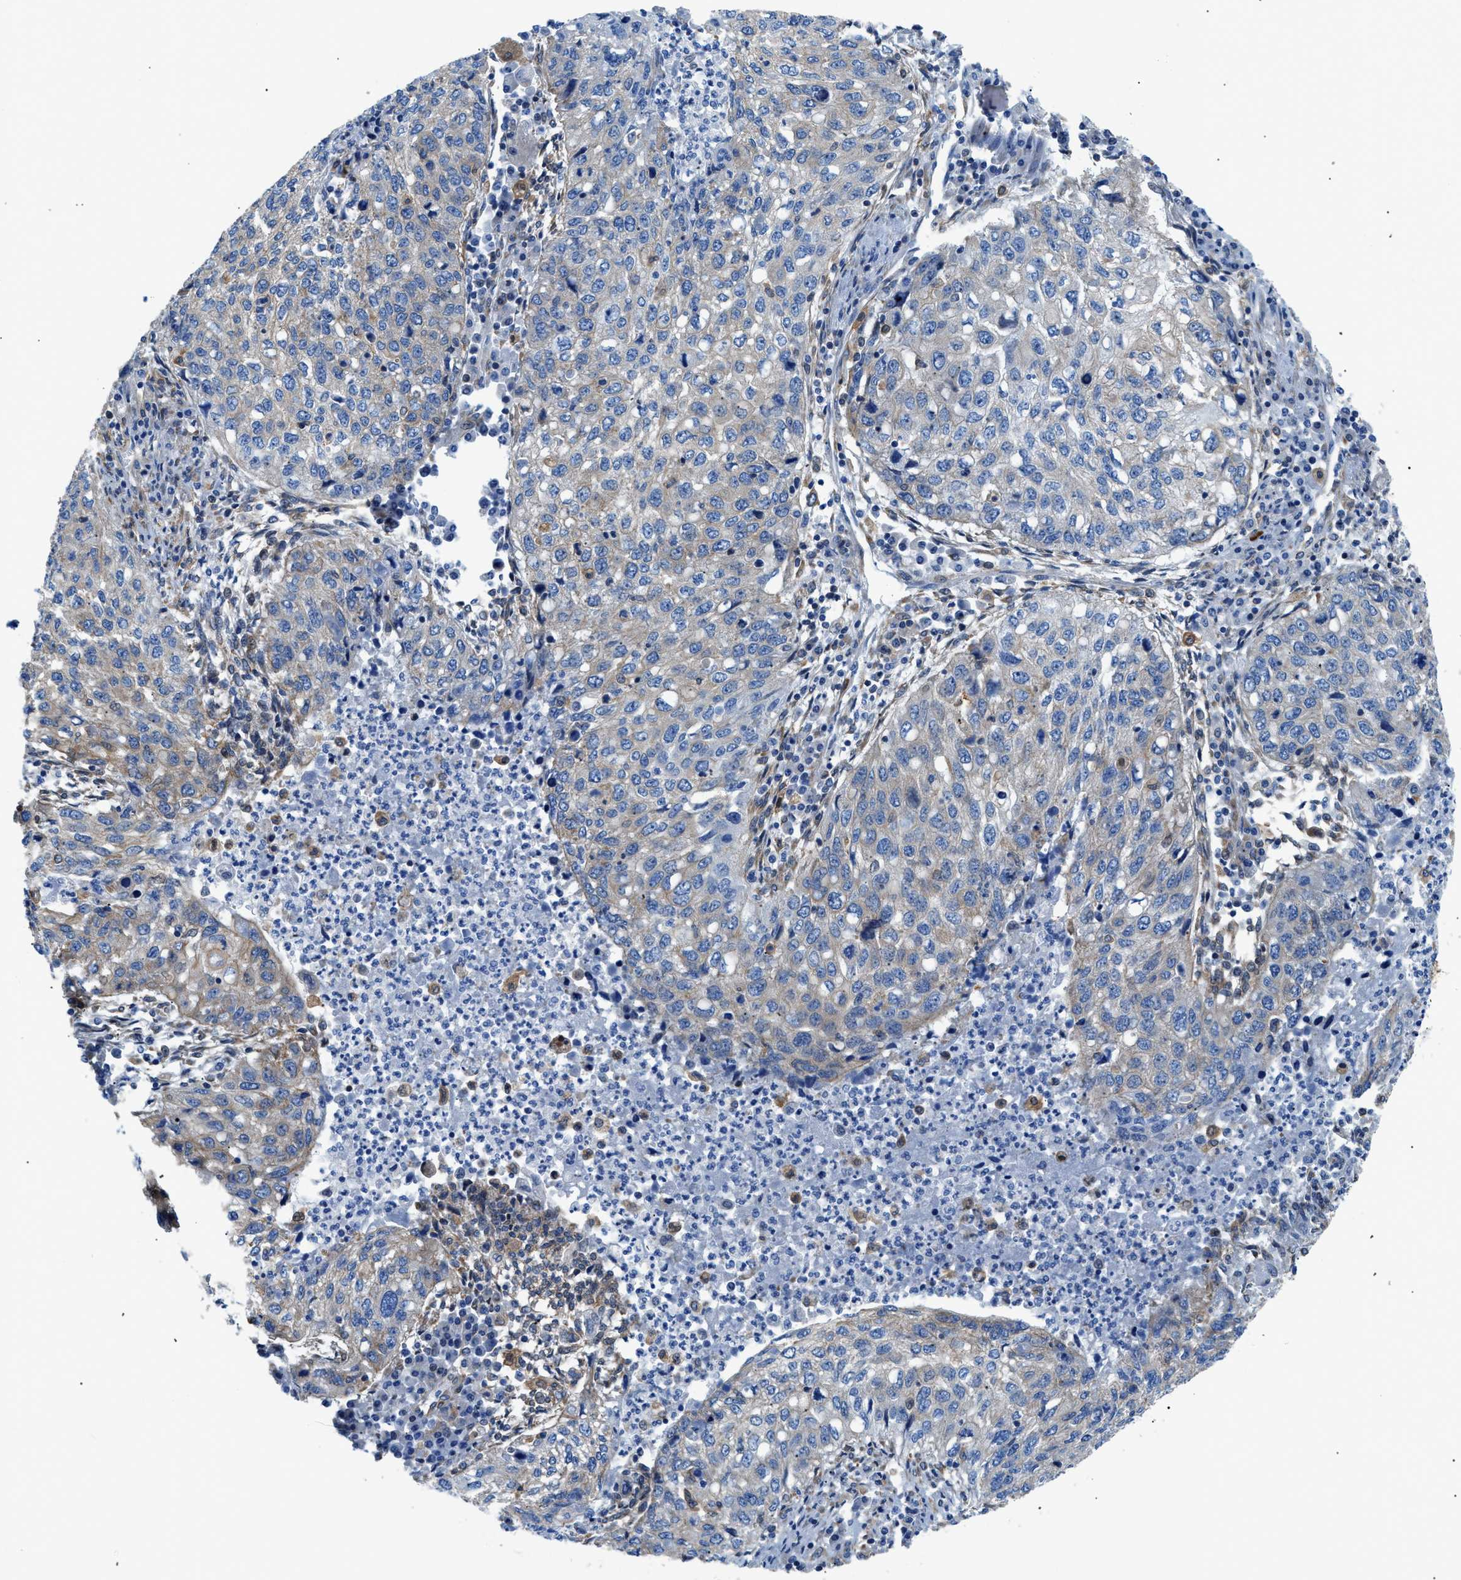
{"staining": {"intensity": "weak", "quantity": "<25%", "location": "cytoplasmic/membranous"}, "tissue": "lung cancer", "cell_type": "Tumor cells", "image_type": "cancer", "snomed": [{"axis": "morphology", "description": "Squamous cell carcinoma, NOS"}, {"axis": "topography", "description": "Lung"}], "caption": "Tumor cells show no significant staining in squamous cell carcinoma (lung).", "gene": "DMAC1", "patient": {"sex": "female", "age": 63}}